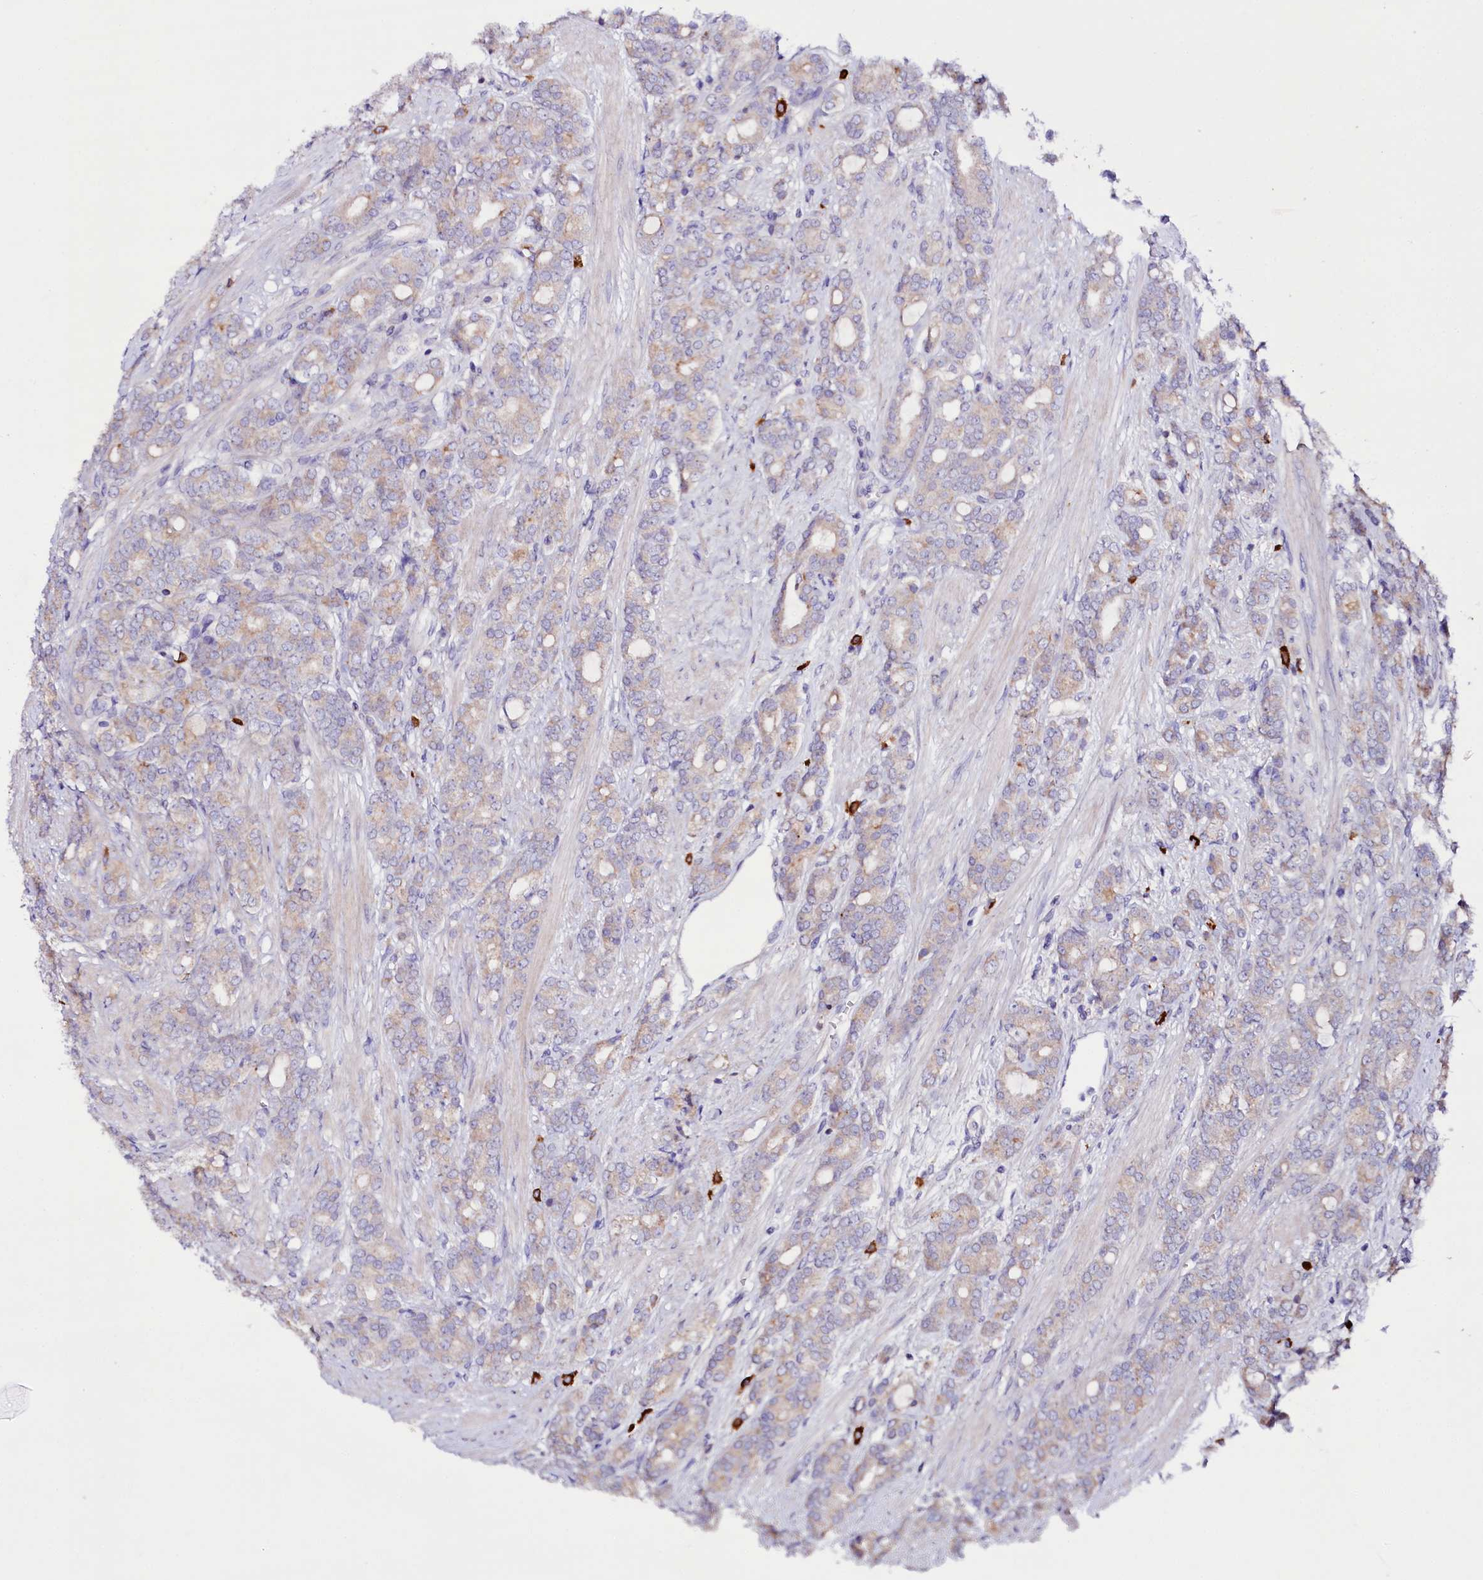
{"staining": {"intensity": "negative", "quantity": "none", "location": "none"}, "tissue": "prostate cancer", "cell_type": "Tumor cells", "image_type": "cancer", "snomed": [{"axis": "morphology", "description": "Adenocarcinoma, High grade"}, {"axis": "topography", "description": "Prostate"}], "caption": "An immunohistochemistry image of prostate cancer is shown. There is no staining in tumor cells of prostate cancer.", "gene": "ZNF45", "patient": {"sex": "male", "age": 62}}